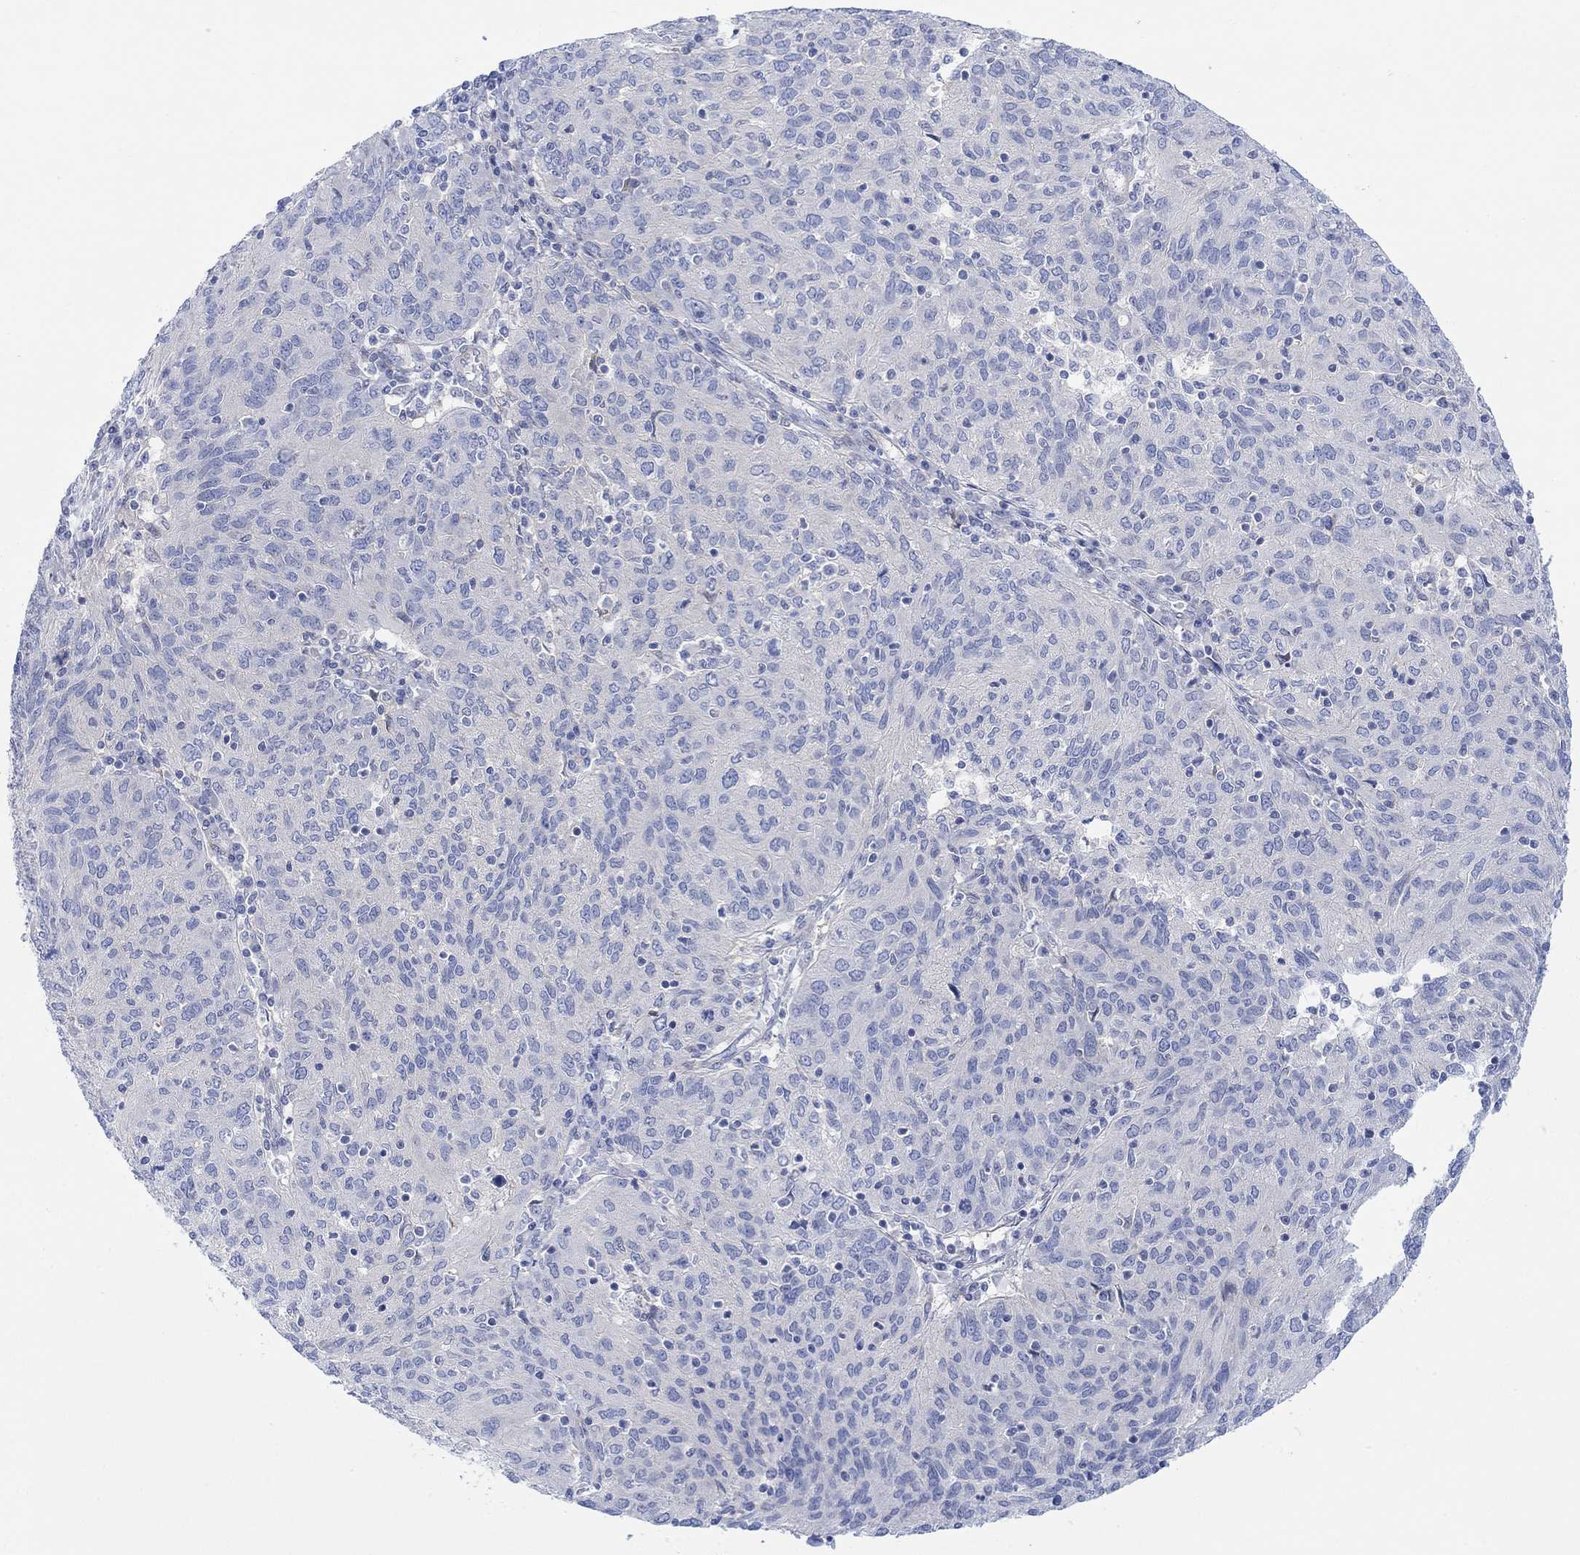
{"staining": {"intensity": "negative", "quantity": "none", "location": "none"}, "tissue": "ovarian cancer", "cell_type": "Tumor cells", "image_type": "cancer", "snomed": [{"axis": "morphology", "description": "Carcinoma, endometroid"}, {"axis": "topography", "description": "Ovary"}], "caption": "Immunohistochemistry image of endometroid carcinoma (ovarian) stained for a protein (brown), which demonstrates no expression in tumor cells. Brightfield microscopy of immunohistochemistry stained with DAB (3,3'-diaminobenzidine) (brown) and hematoxylin (blue), captured at high magnification.", "gene": "TLDC2", "patient": {"sex": "female", "age": 50}}